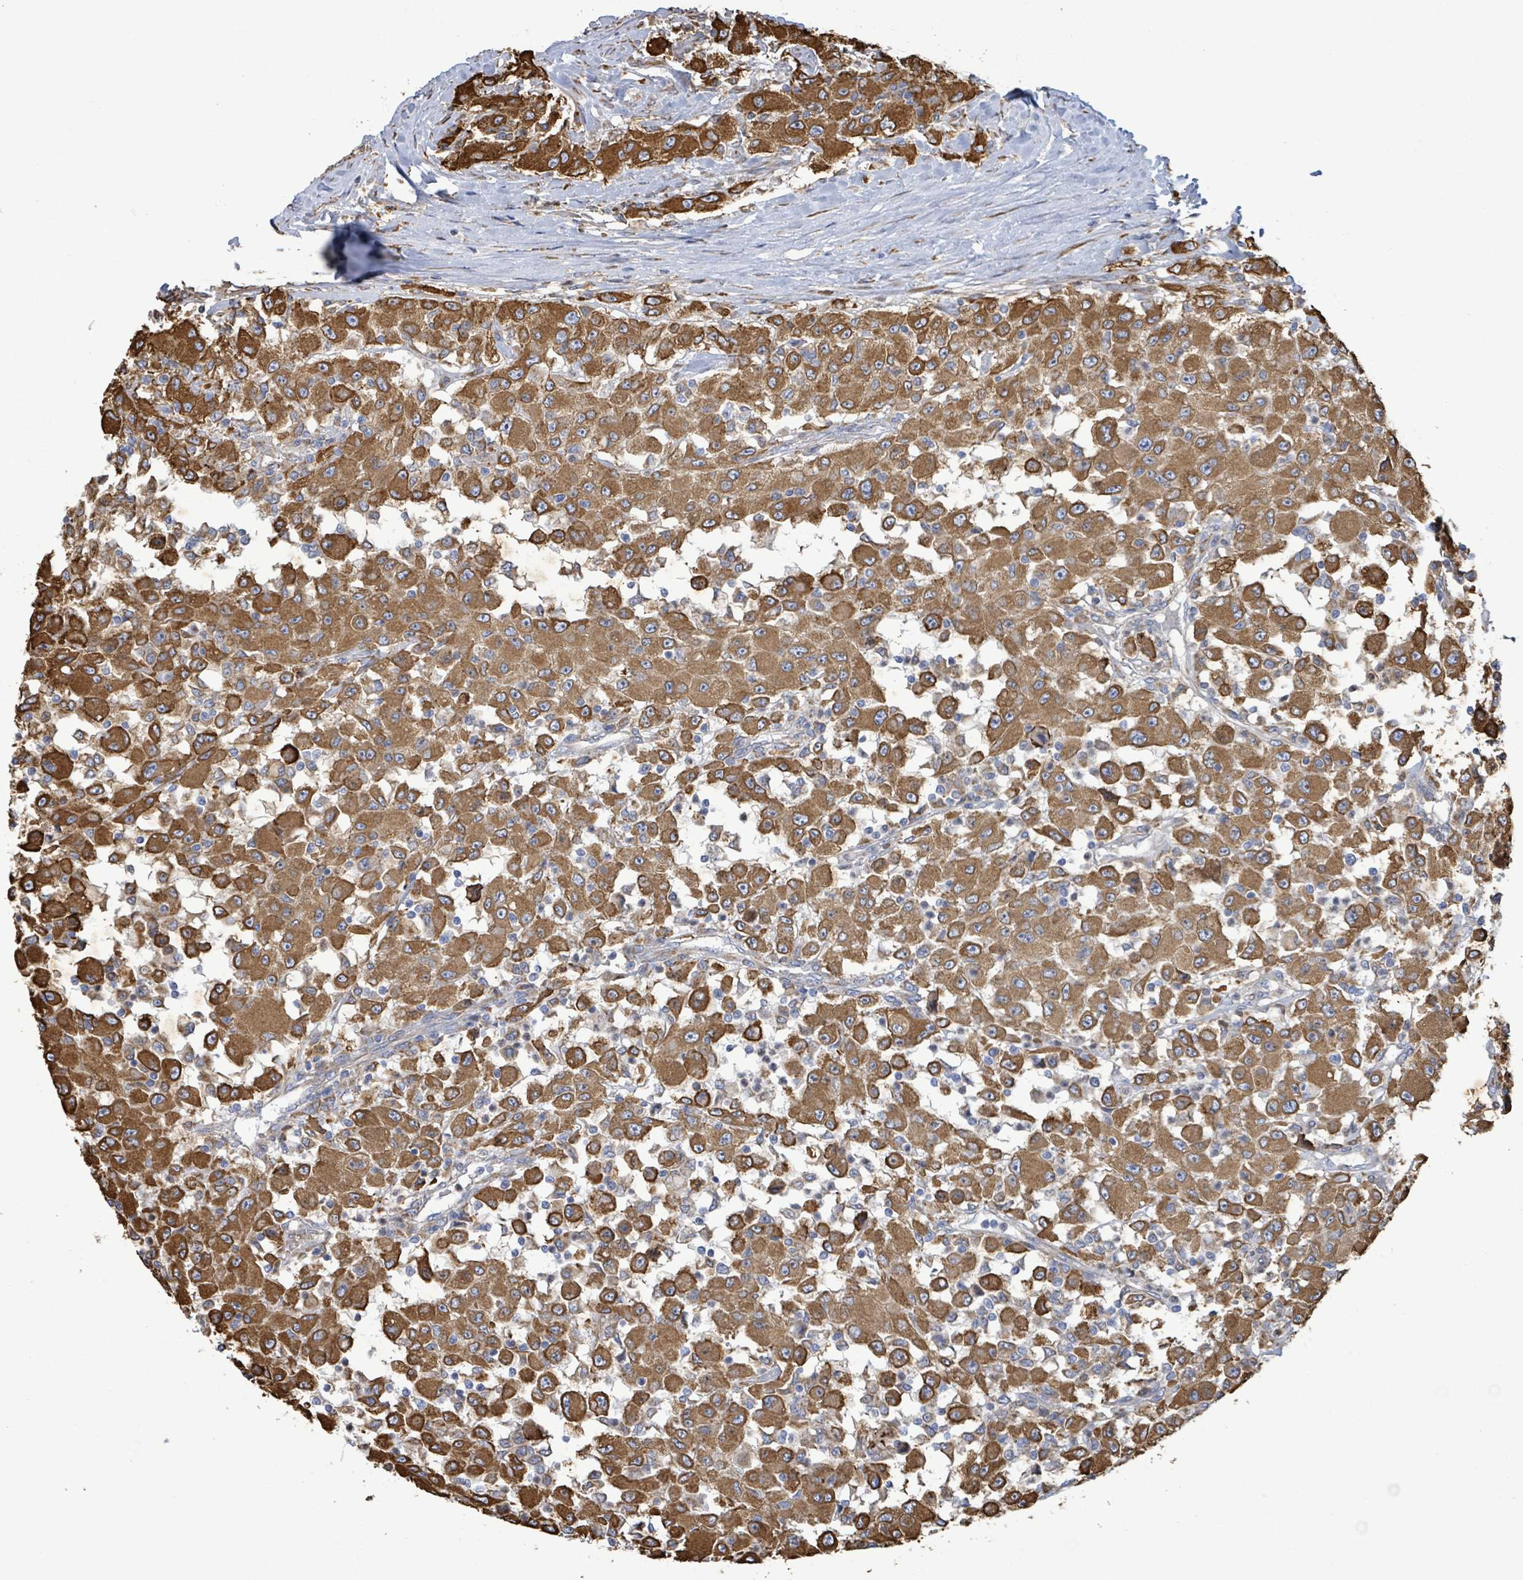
{"staining": {"intensity": "strong", "quantity": ">75%", "location": "cytoplasmic/membranous"}, "tissue": "renal cancer", "cell_type": "Tumor cells", "image_type": "cancer", "snomed": [{"axis": "morphology", "description": "Adenocarcinoma, NOS"}, {"axis": "topography", "description": "Kidney"}], "caption": "Tumor cells display high levels of strong cytoplasmic/membranous expression in approximately >75% of cells in renal cancer.", "gene": "RFPL4A", "patient": {"sex": "female", "age": 67}}